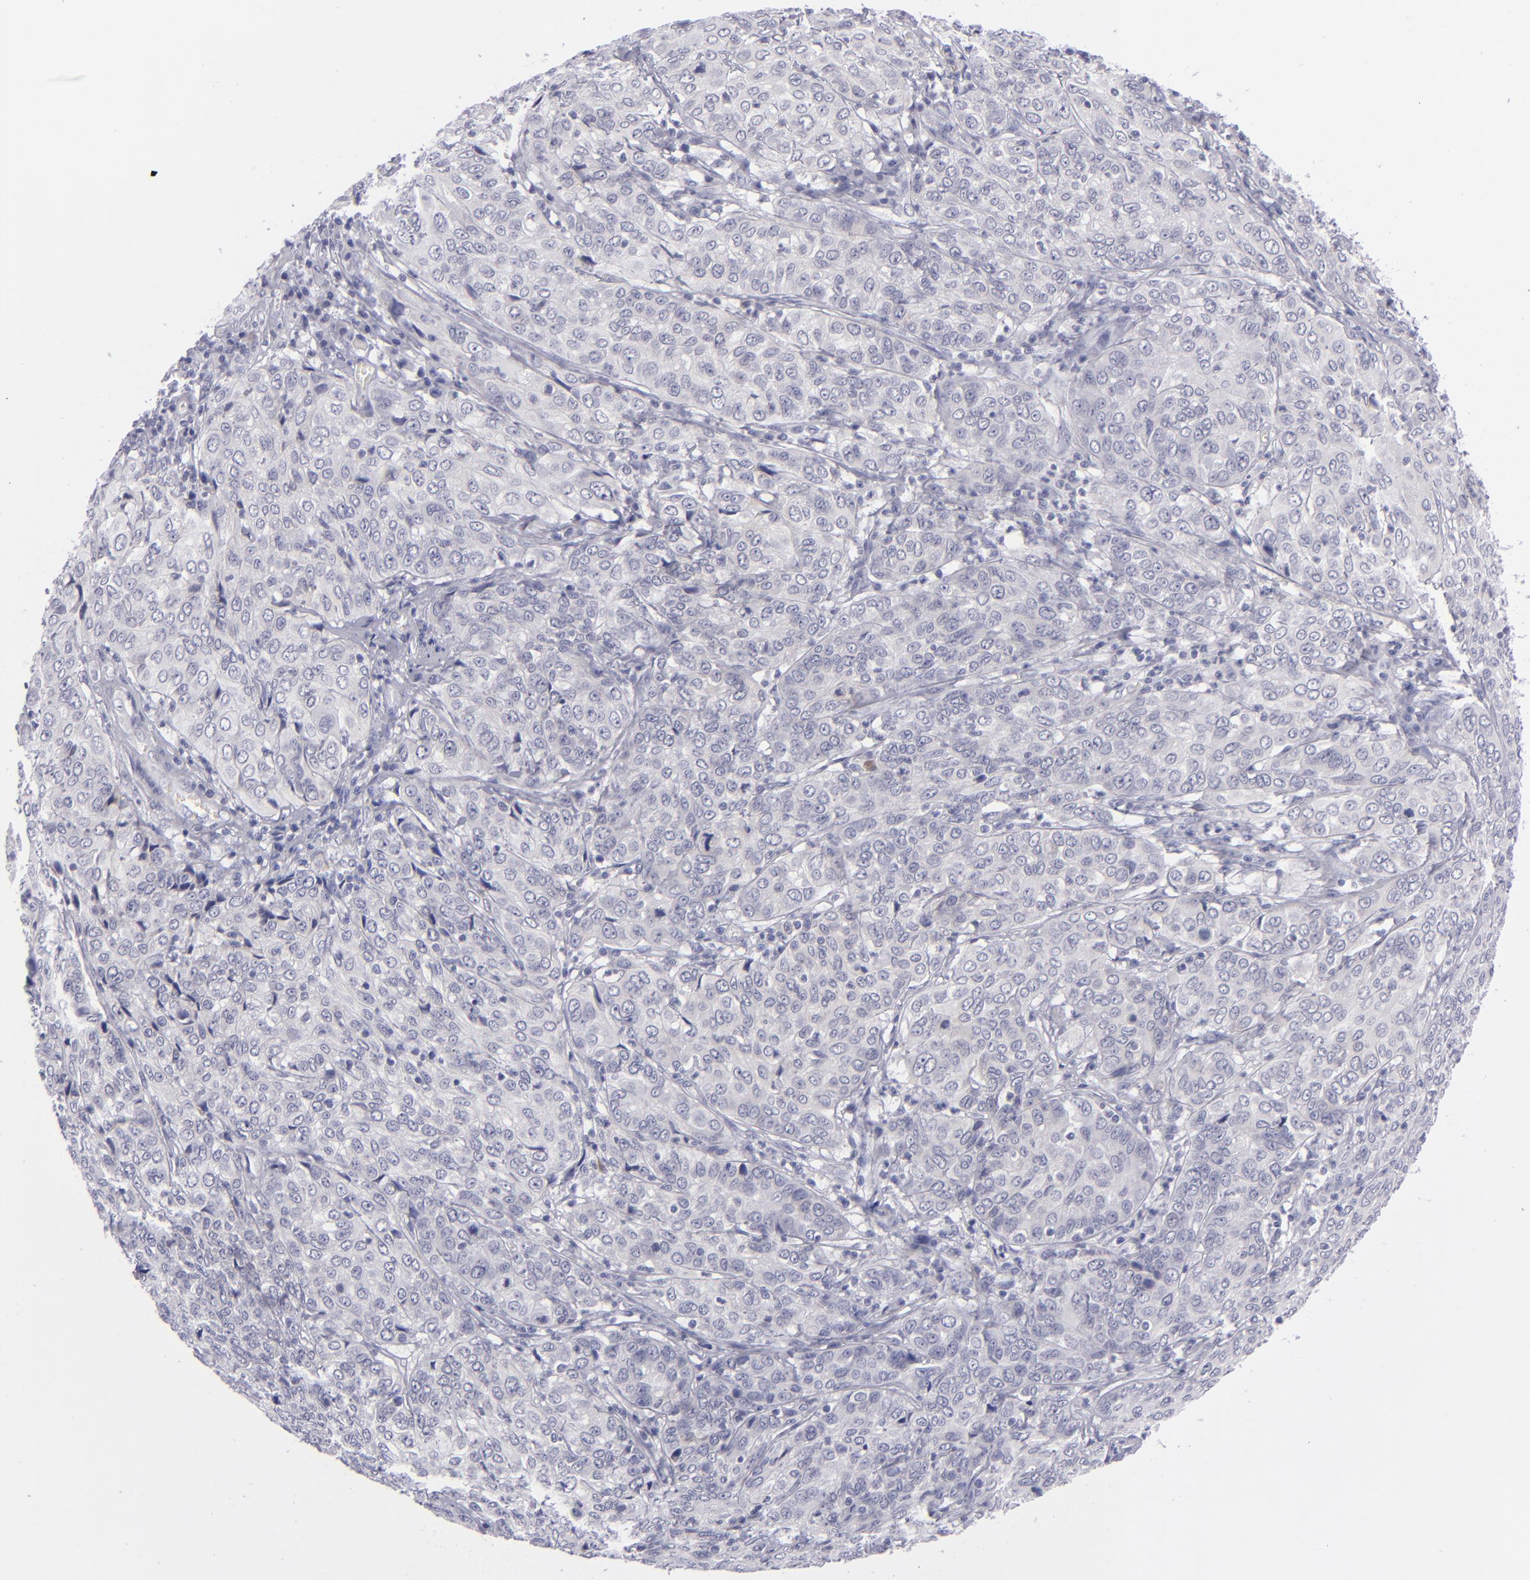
{"staining": {"intensity": "negative", "quantity": "none", "location": "none"}, "tissue": "cervical cancer", "cell_type": "Tumor cells", "image_type": "cancer", "snomed": [{"axis": "morphology", "description": "Squamous cell carcinoma, NOS"}, {"axis": "topography", "description": "Cervix"}], "caption": "This is an IHC micrograph of human squamous cell carcinoma (cervical). There is no staining in tumor cells.", "gene": "ITGB4", "patient": {"sex": "female", "age": 38}}